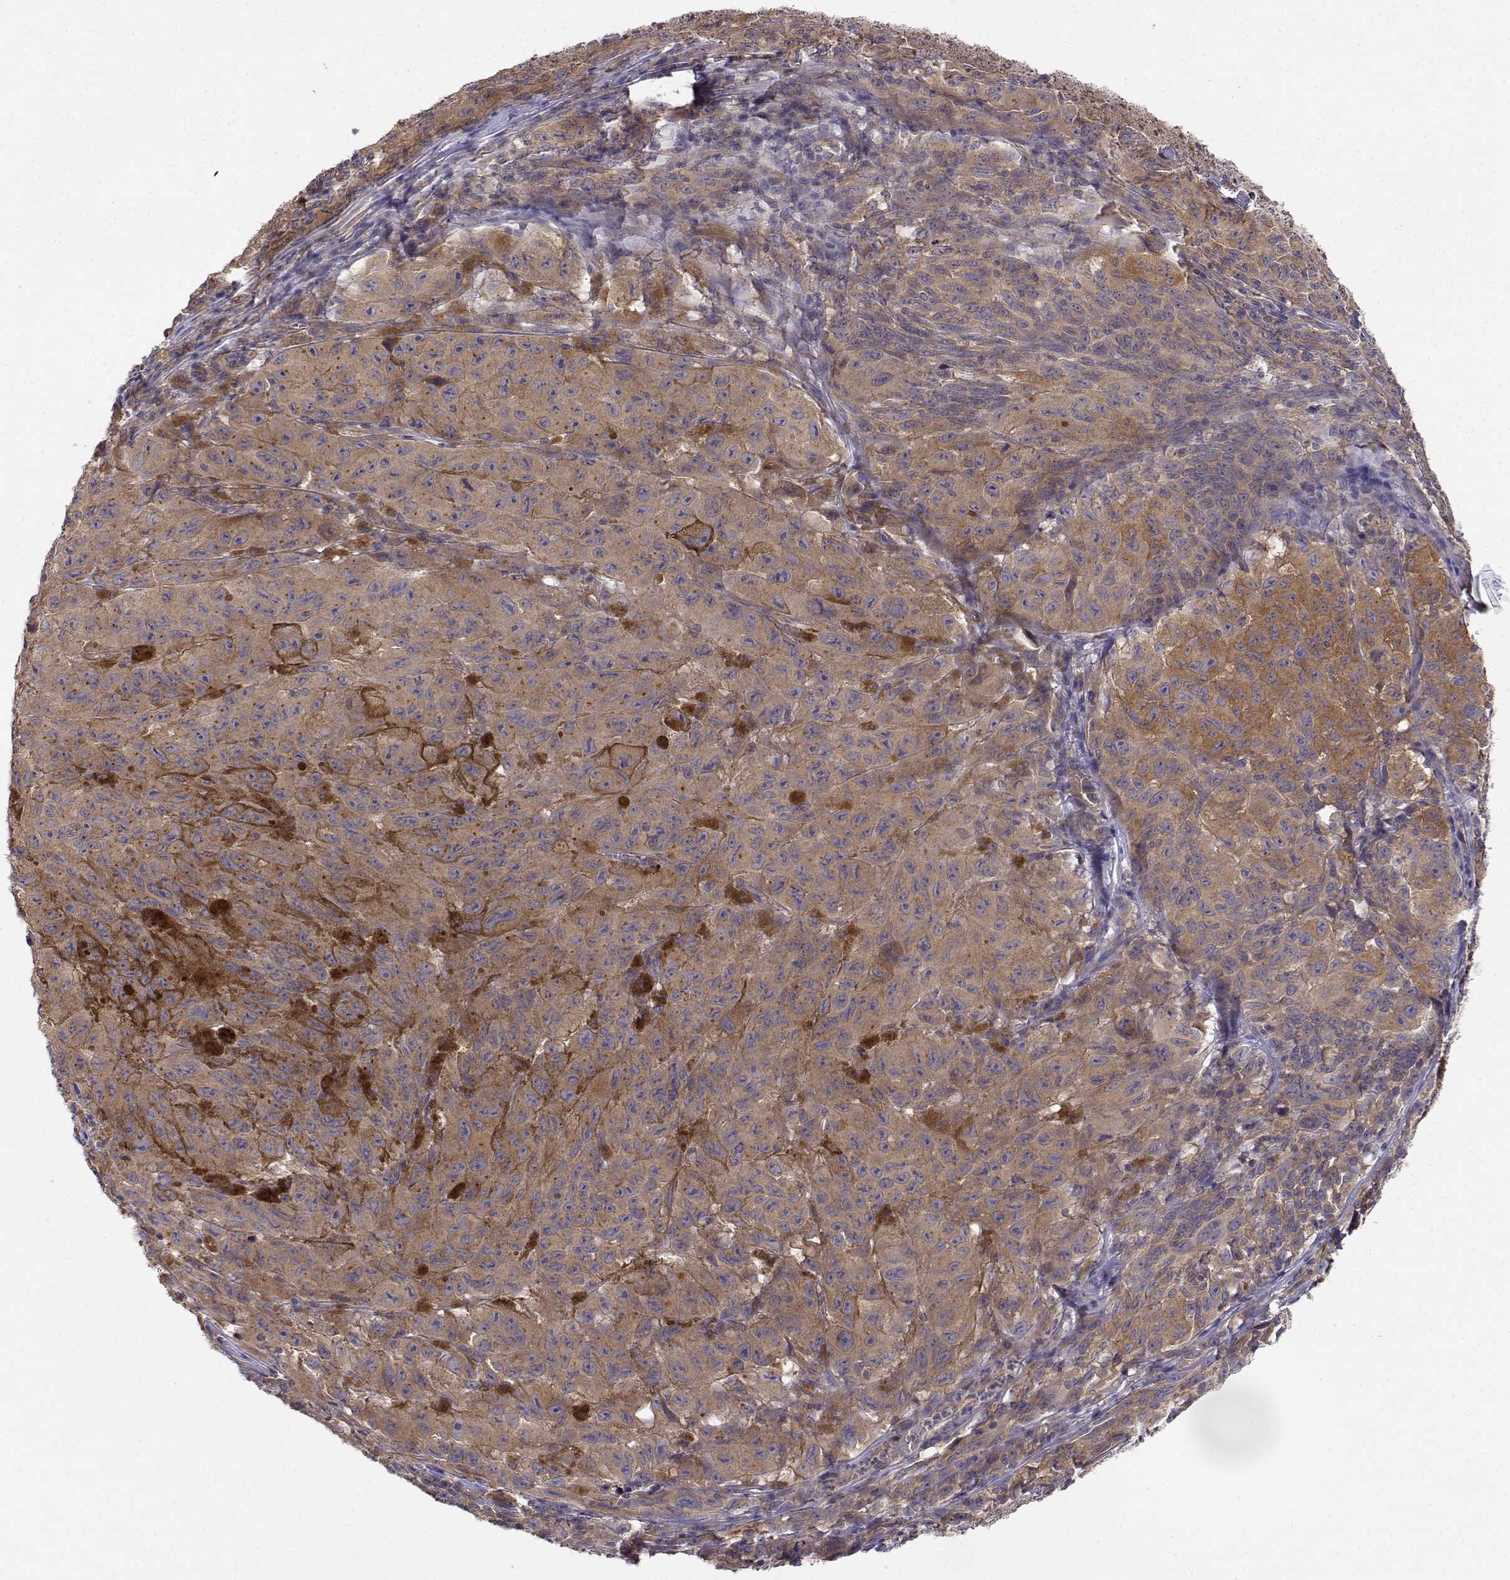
{"staining": {"intensity": "moderate", "quantity": ">75%", "location": "cytoplasmic/membranous"}, "tissue": "melanoma", "cell_type": "Tumor cells", "image_type": "cancer", "snomed": [{"axis": "morphology", "description": "Malignant melanoma, NOS"}, {"axis": "topography", "description": "Vulva, labia, clitoris and Bartholin´s gland, NO"}], "caption": "Approximately >75% of tumor cells in human malignant melanoma show moderate cytoplasmic/membranous protein staining as visualized by brown immunohistochemical staining.", "gene": "PAIP1", "patient": {"sex": "female", "age": 75}}